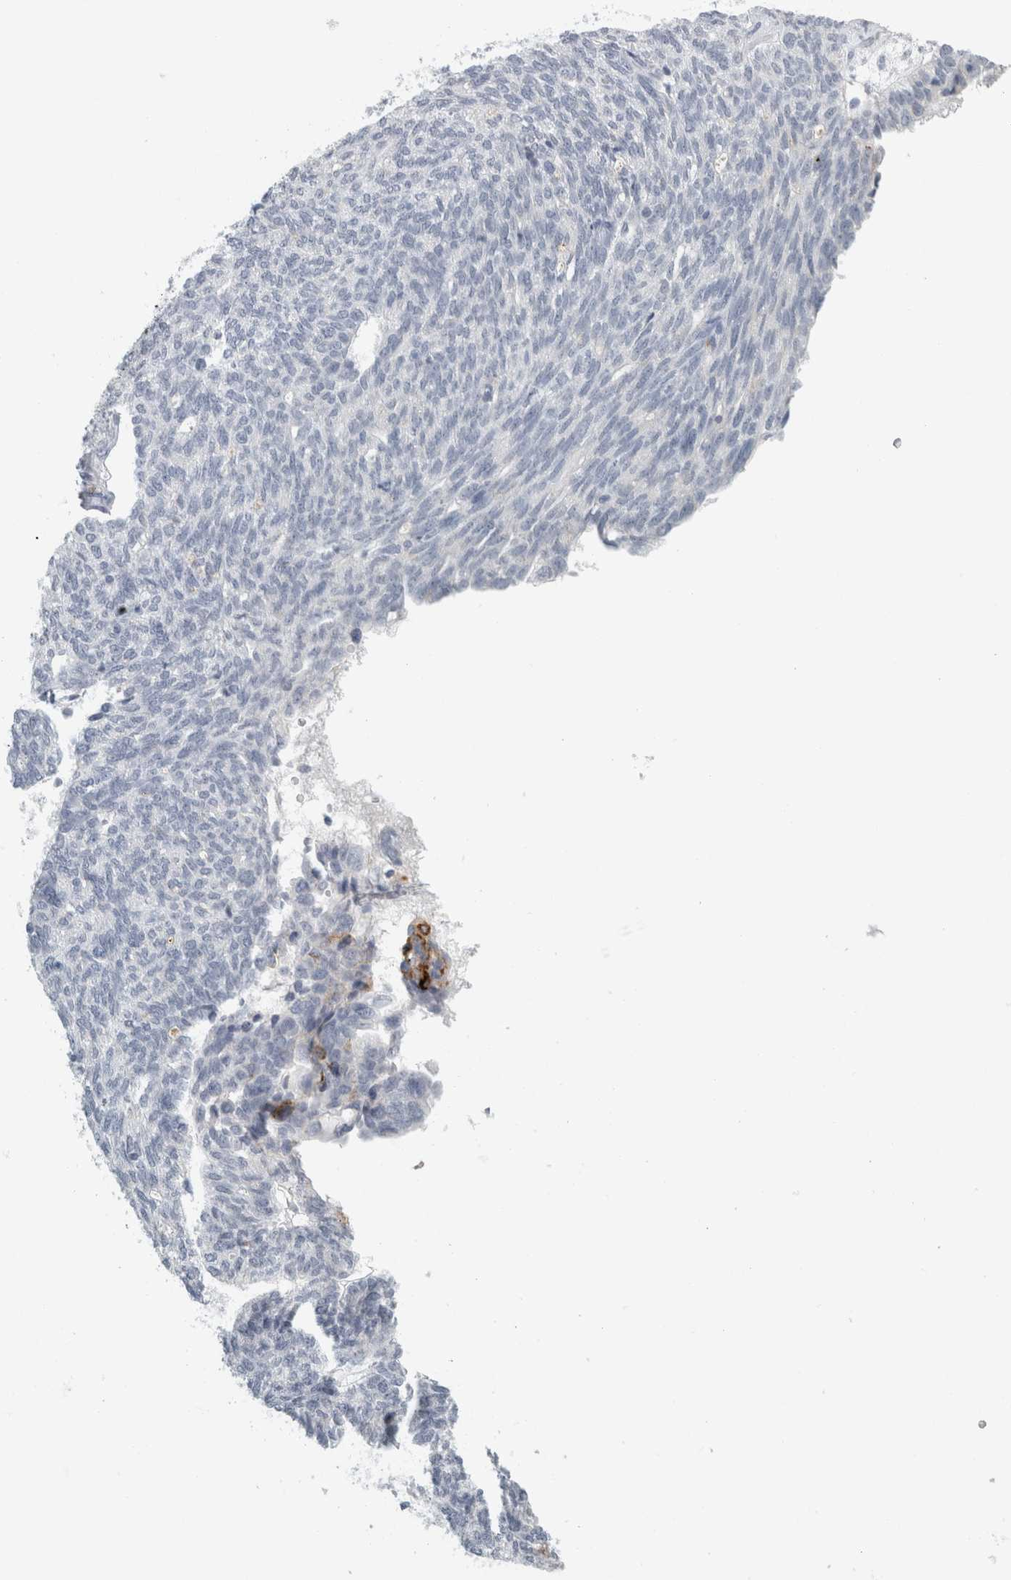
{"staining": {"intensity": "negative", "quantity": "none", "location": "none"}, "tissue": "ovarian cancer", "cell_type": "Tumor cells", "image_type": "cancer", "snomed": [{"axis": "morphology", "description": "Cystadenocarcinoma, serous, NOS"}, {"axis": "topography", "description": "Ovary"}], "caption": "The immunohistochemistry image has no significant staining in tumor cells of ovarian cancer (serous cystadenocarcinoma) tissue.", "gene": "CPE", "patient": {"sex": "female", "age": 79}}